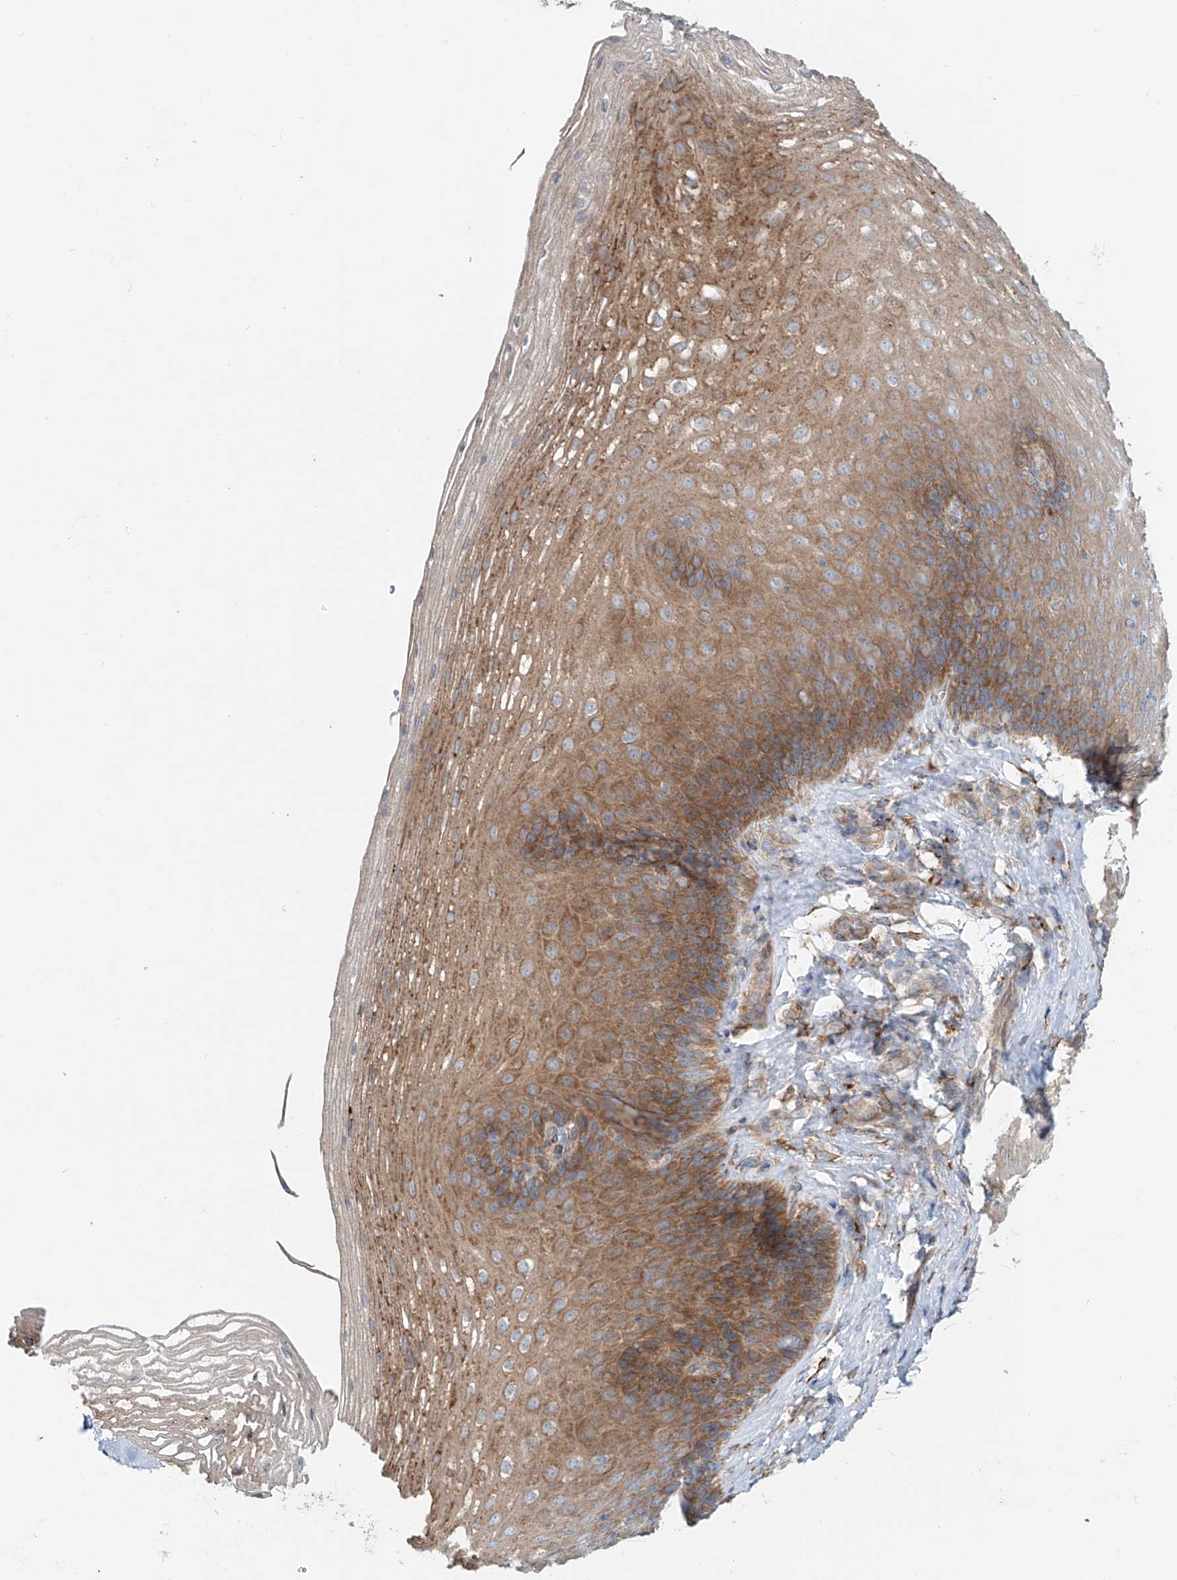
{"staining": {"intensity": "moderate", "quantity": ">75%", "location": "cytoplasmic/membranous"}, "tissue": "esophagus", "cell_type": "Squamous epithelial cells", "image_type": "normal", "snomed": [{"axis": "morphology", "description": "Normal tissue, NOS"}, {"axis": "topography", "description": "Esophagus"}], "caption": "A brown stain labels moderate cytoplasmic/membranous expression of a protein in squamous epithelial cells of unremarkable human esophagus.", "gene": "SNAP29", "patient": {"sex": "female", "age": 66}}